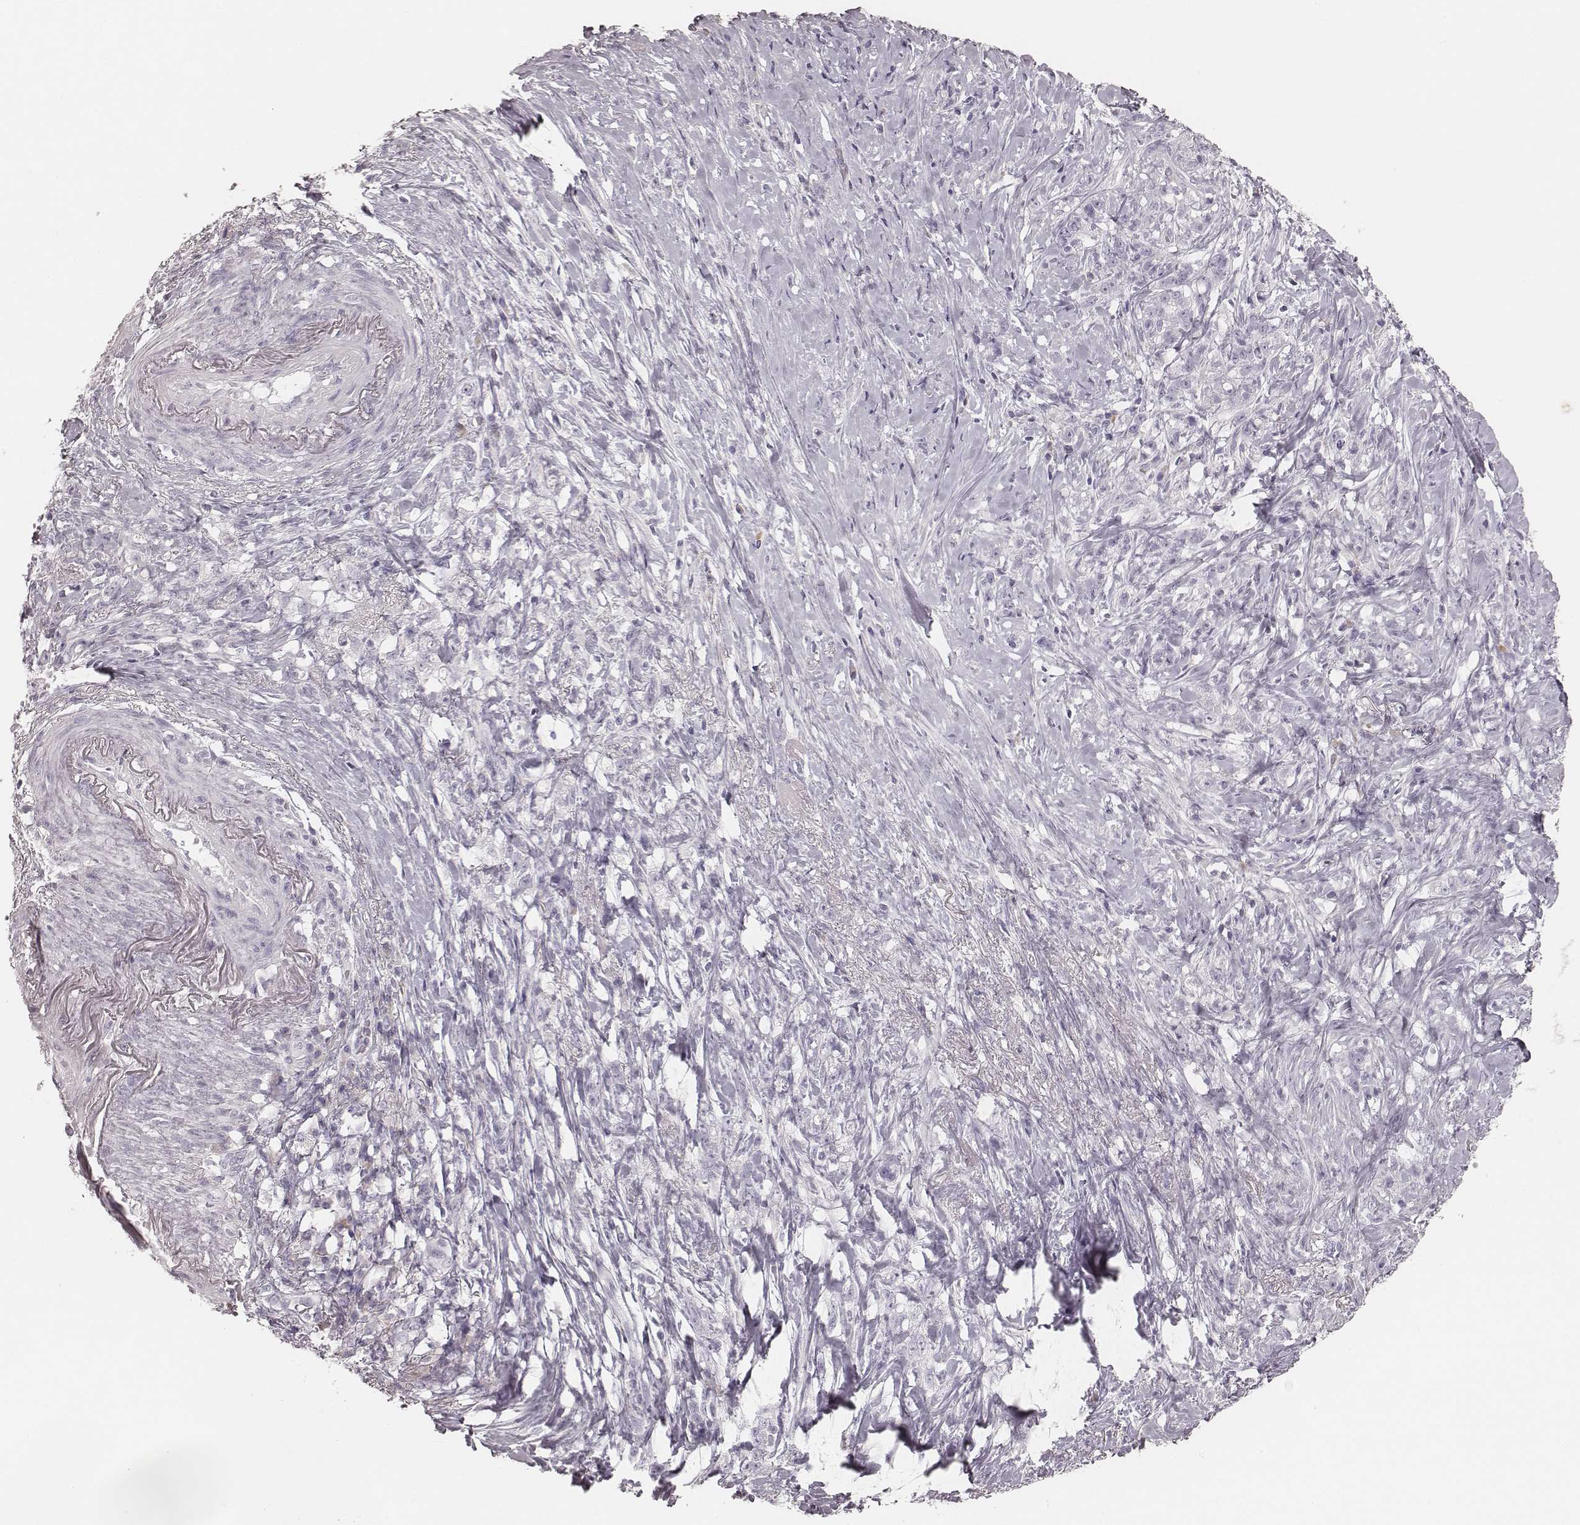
{"staining": {"intensity": "negative", "quantity": "none", "location": "none"}, "tissue": "stomach cancer", "cell_type": "Tumor cells", "image_type": "cancer", "snomed": [{"axis": "morphology", "description": "Adenocarcinoma, NOS"}, {"axis": "topography", "description": "Stomach, lower"}], "caption": "DAB immunohistochemical staining of human adenocarcinoma (stomach) displays no significant positivity in tumor cells.", "gene": "KRT82", "patient": {"sex": "male", "age": 88}}